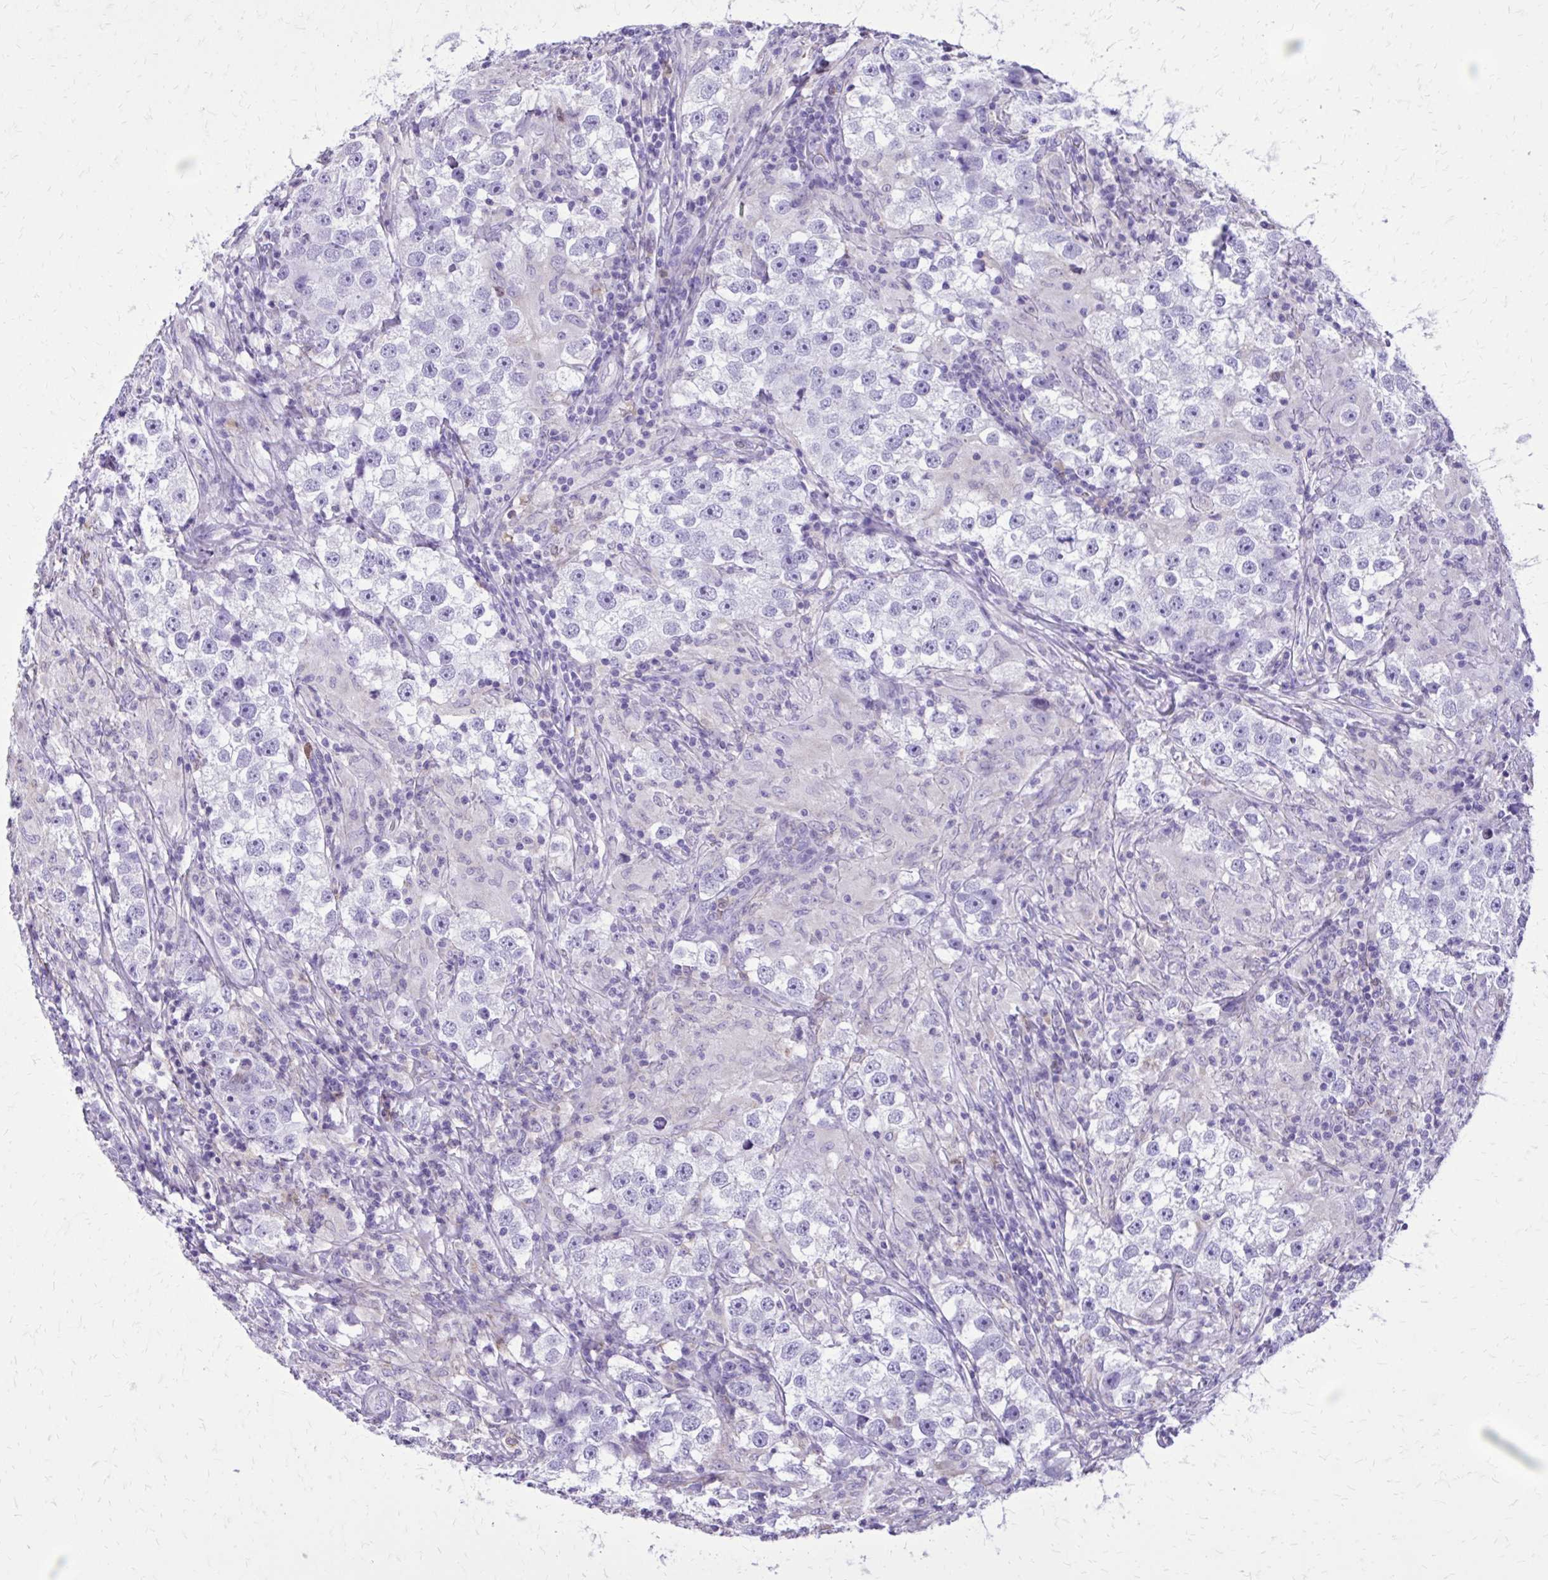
{"staining": {"intensity": "negative", "quantity": "none", "location": "none"}, "tissue": "testis cancer", "cell_type": "Tumor cells", "image_type": "cancer", "snomed": [{"axis": "morphology", "description": "Seminoma, NOS"}, {"axis": "topography", "description": "Testis"}], "caption": "DAB (3,3'-diaminobenzidine) immunohistochemical staining of testis cancer (seminoma) exhibits no significant positivity in tumor cells.", "gene": "CAT", "patient": {"sex": "male", "age": 46}}